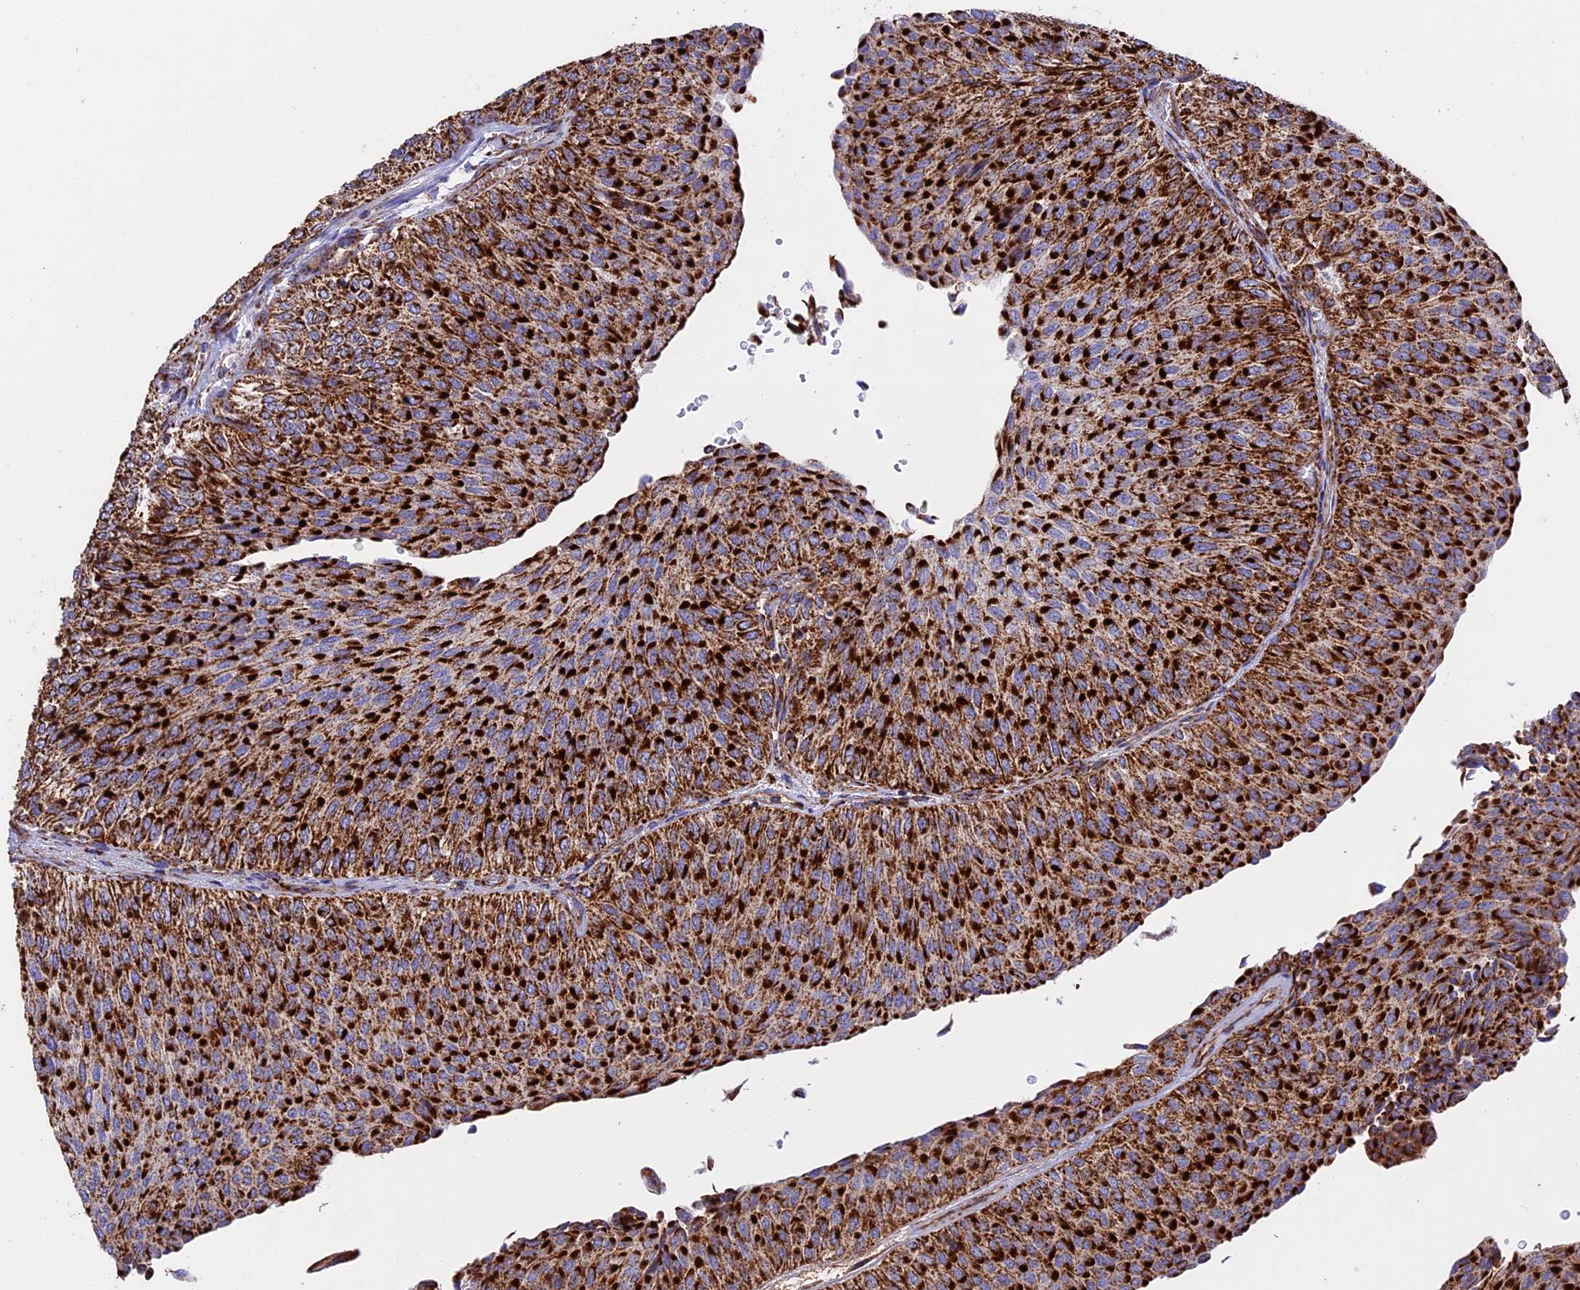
{"staining": {"intensity": "strong", "quantity": ">75%", "location": "cytoplasmic/membranous"}, "tissue": "urothelial cancer", "cell_type": "Tumor cells", "image_type": "cancer", "snomed": [{"axis": "morphology", "description": "Urothelial carcinoma, Low grade"}, {"axis": "topography", "description": "Urinary bladder"}], "caption": "A histopathology image of low-grade urothelial carcinoma stained for a protein exhibits strong cytoplasmic/membranous brown staining in tumor cells.", "gene": "UQCRB", "patient": {"sex": "male", "age": 78}}